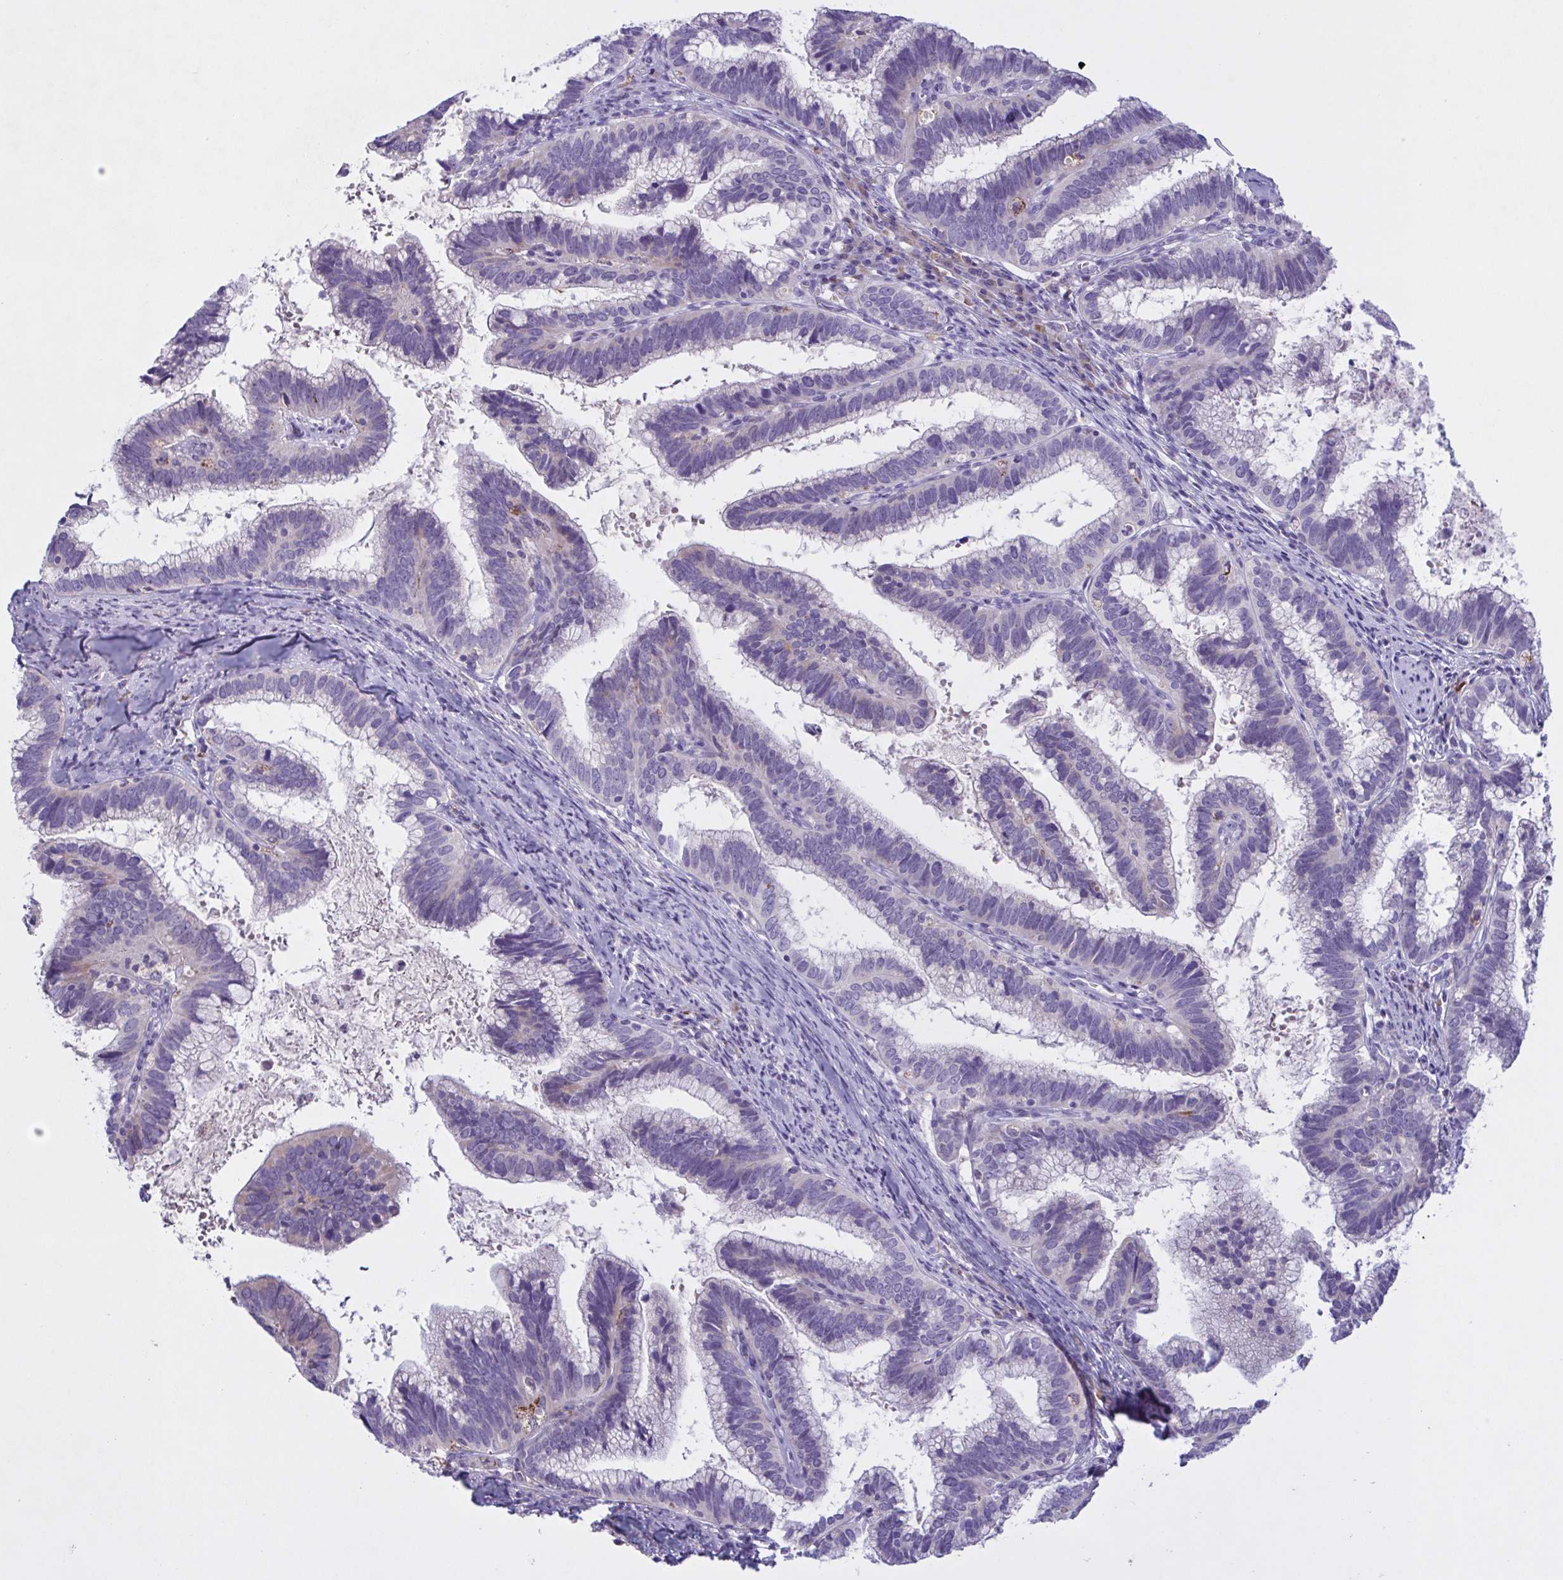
{"staining": {"intensity": "negative", "quantity": "none", "location": "none"}, "tissue": "cervical cancer", "cell_type": "Tumor cells", "image_type": "cancer", "snomed": [{"axis": "morphology", "description": "Adenocarcinoma, NOS"}, {"axis": "topography", "description": "Cervix"}], "caption": "Tumor cells show no significant positivity in cervical cancer (adenocarcinoma).", "gene": "F13B", "patient": {"sex": "female", "age": 61}}